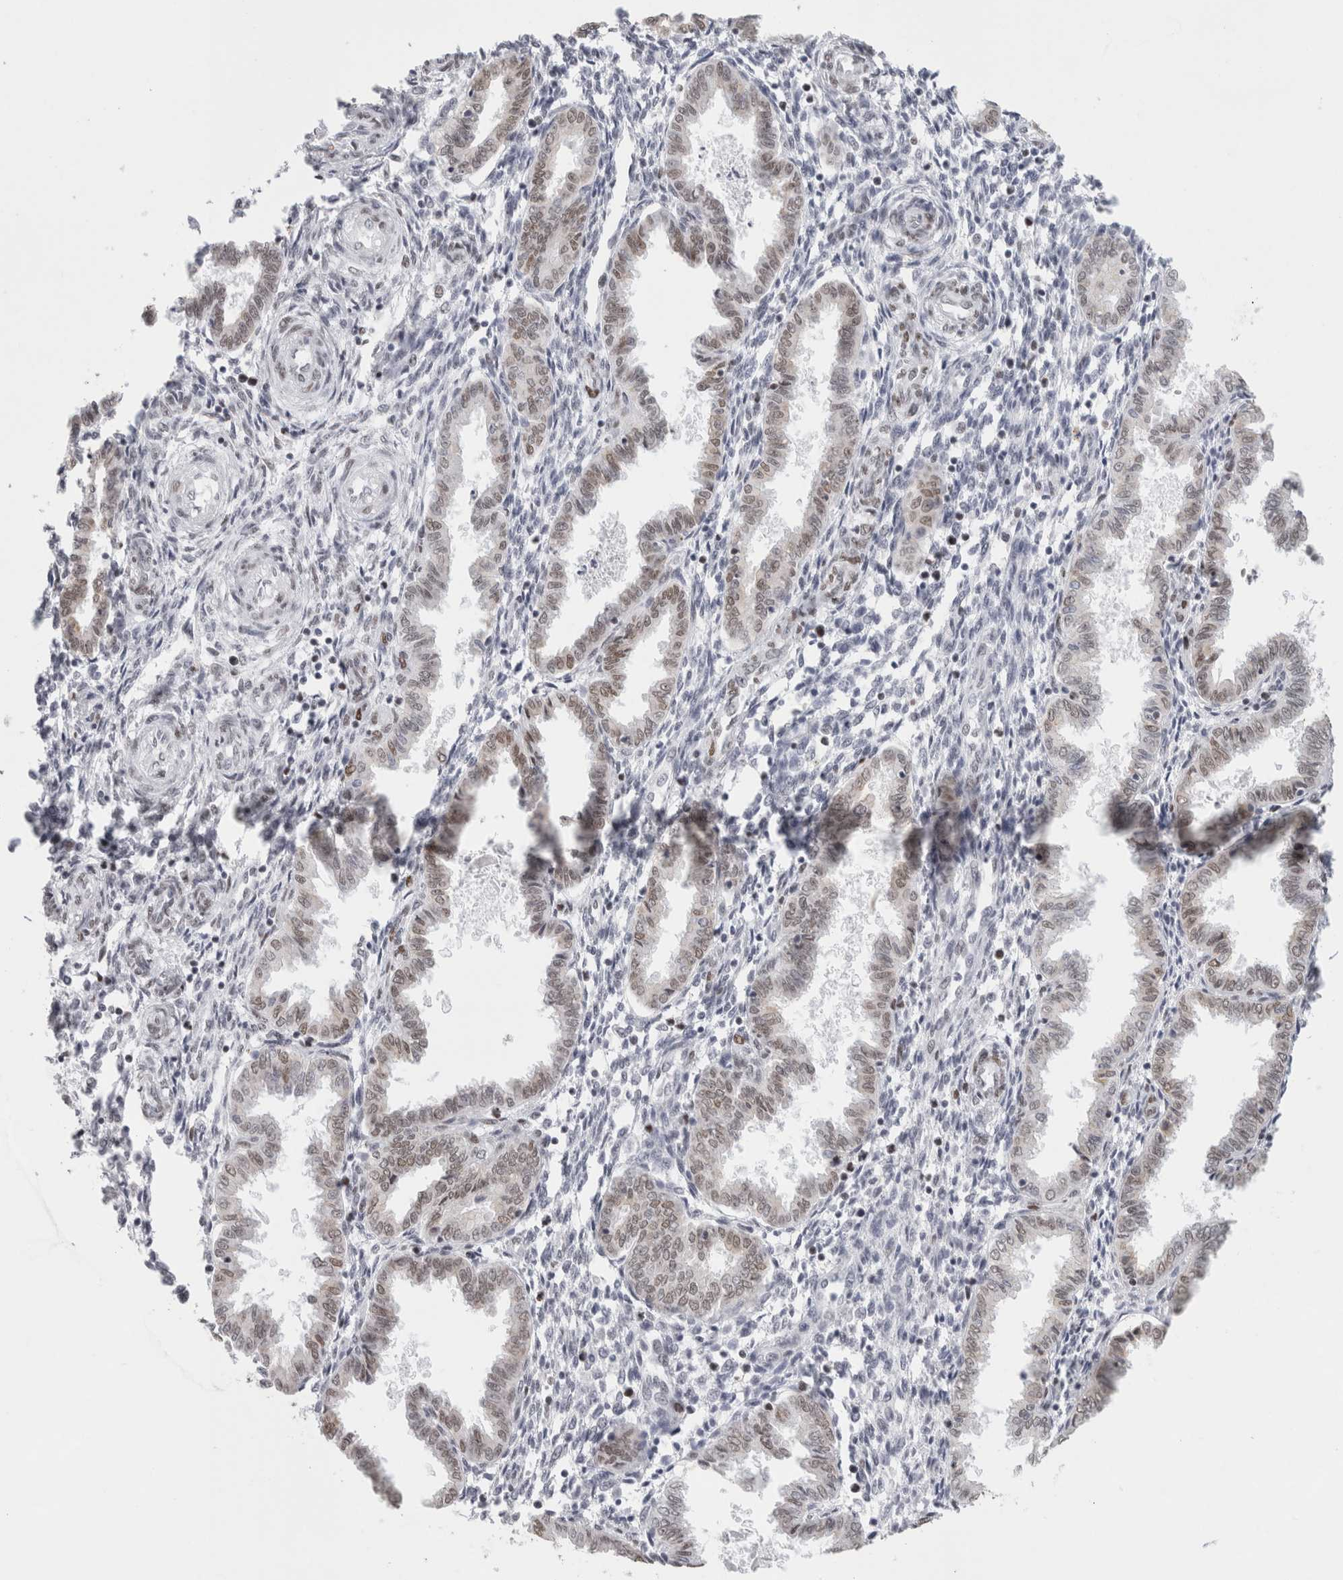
{"staining": {"intensity": "negative", "quantity": "none", "location": "none"}, "tissue": "endometrium", "cell_type": "Cells in endometrial stroma", "image_type": "normal", "snomed": [{"axis": "morphology", "description": "Normal tissue, NOS"}, {"axis": "topography", "description": "Endometrium"}], "caption": "The IHC photomicrograph has no significant staining in cells in endometrial stroma of endometrium. (DAB immunohistochemistry (IHC) with hematoxylin counter stain).", "gene": "SMARCC1", "patient": {"sex": "female", "age": 33}}